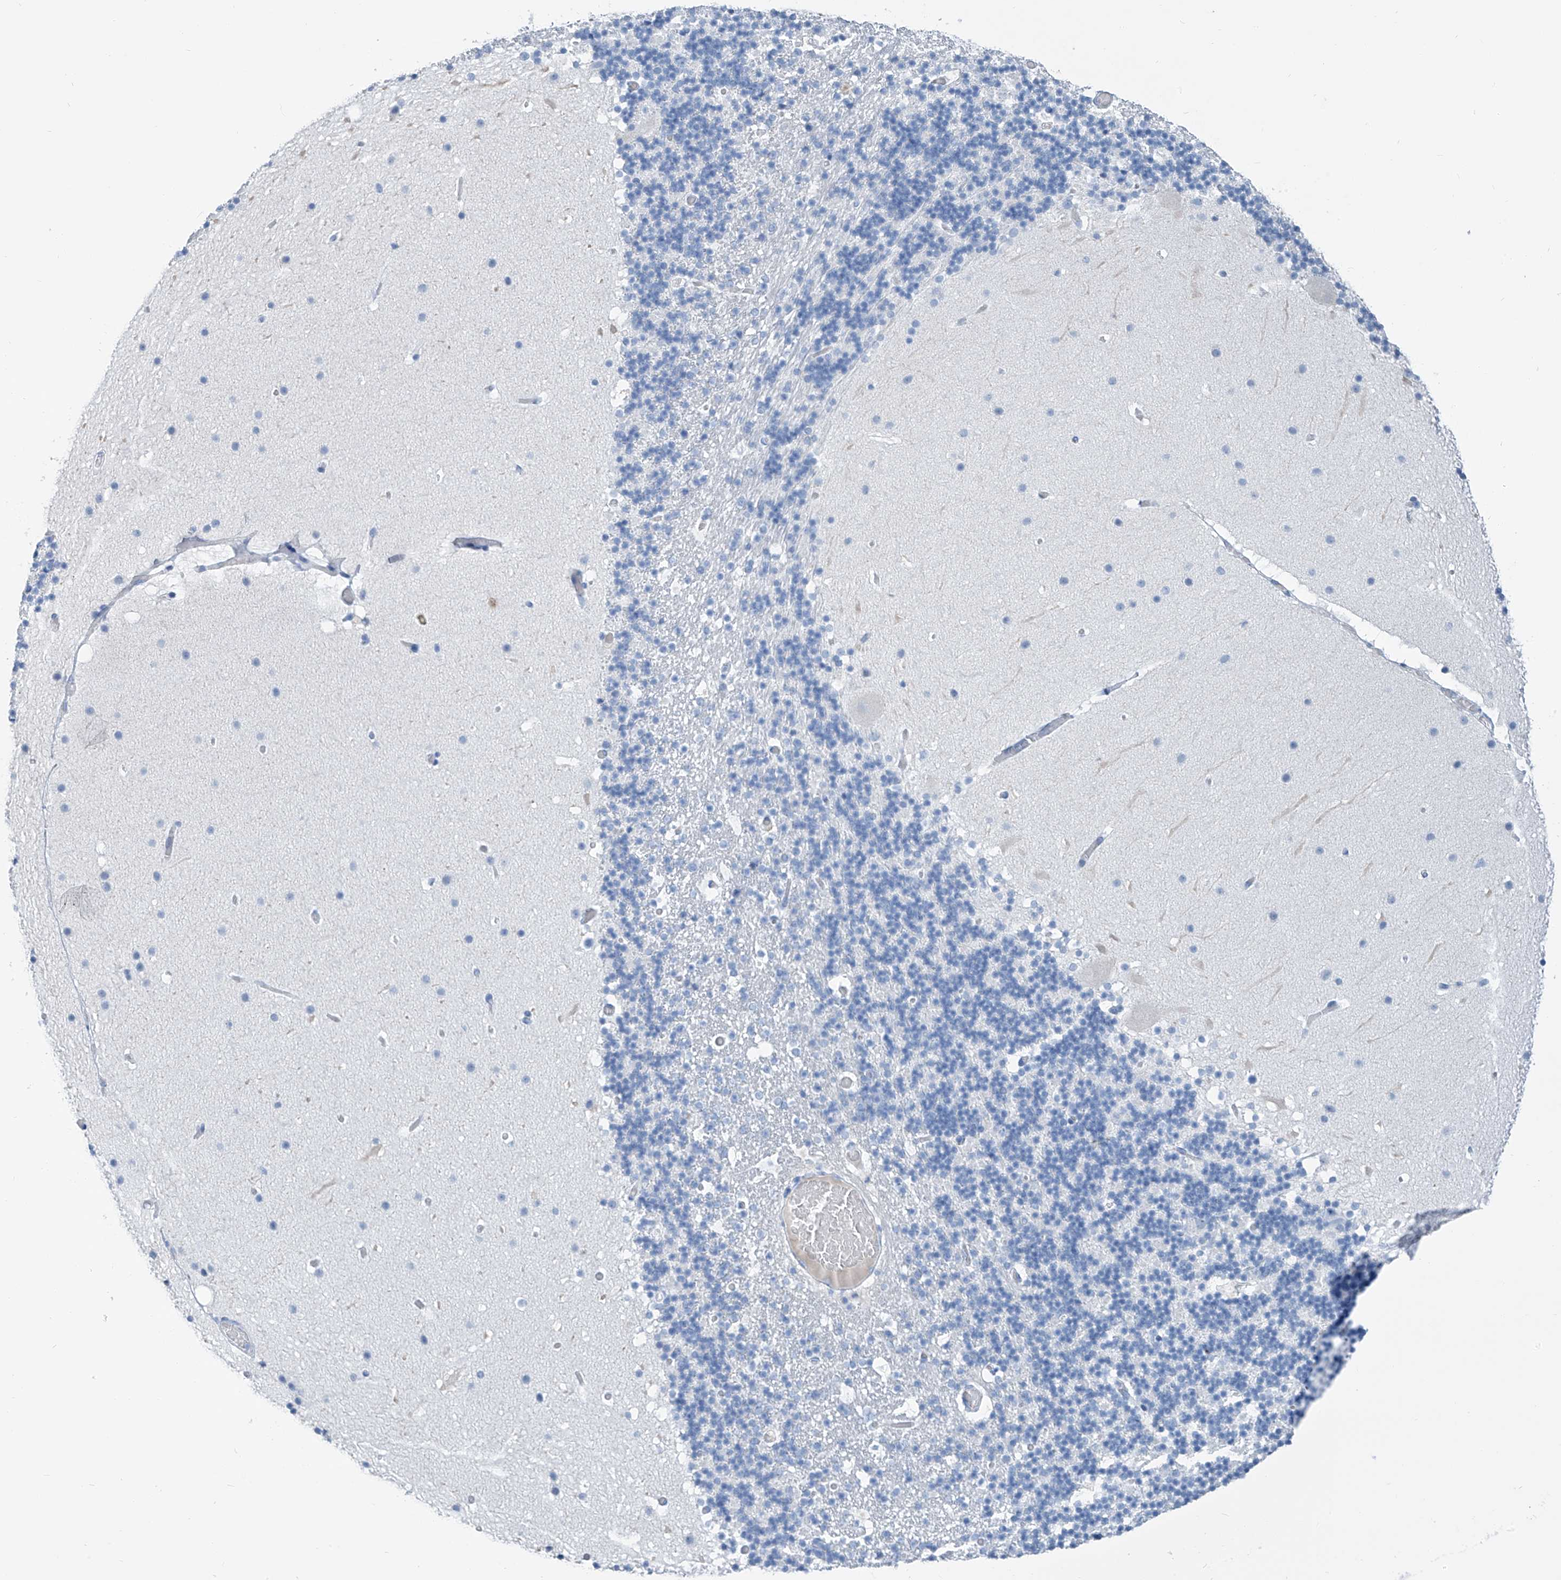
{"staining": {"intensity": "negative", "quantity": "none", "location": "none"}, "tissue": "cerebellum", "cell_type": "Cells in granular layer", "image_type": "normal", "snomed": [{"axis": "morphology", "description": "Normal tissue, NOS"}, {"axis": "topography", "description": "Cerebellum"}], "caption": "DAB immunohistochemical staining of benign cerebellum demonstrates no significant expression in cells in granular layer.", "gene": "SGO2", "patient": {"sex": "male", "age": 57}}